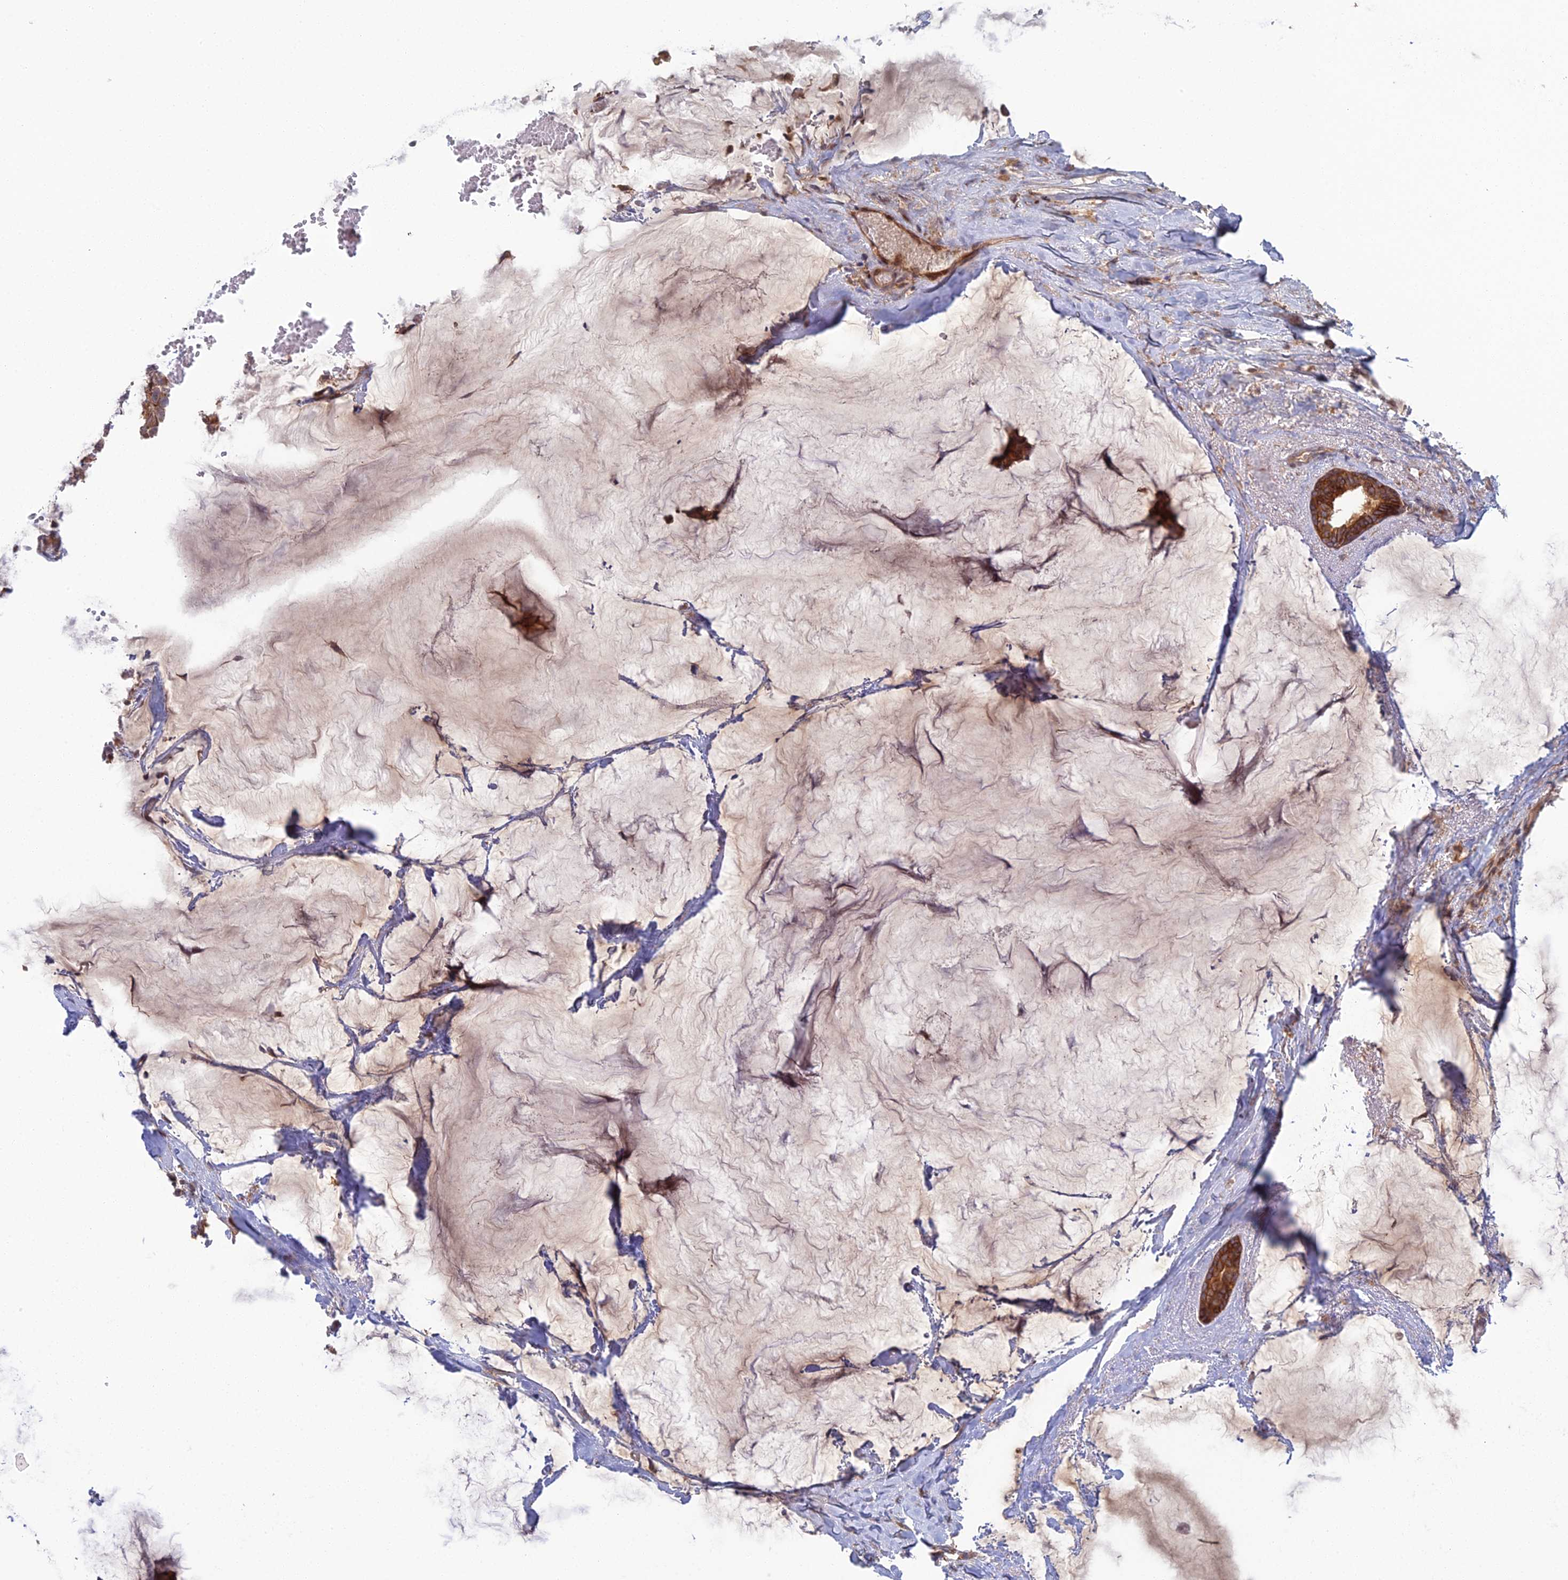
{"staining": {"intensity": "strong", "quantity": ">75%", "location": "cytoplasmic/membranous"}, "tissue": "breast cancer", "cell_type": "Tumor cells", "image_type": "cancer", "snomed": [{"axis": "morphology", "description": "Duct carcinoma"}, {"axis": "topography", "description": "Breast"}], "caption": "Immunohistochemical staining of human breast cancer shows strong cytoplasmic/membranous protein positivity in approximately >75% of tumor cells. The protein is stained brown, and the nuclei are stained in blue (DAB IHC with brightfield microscopy, high magnification).", "gene": "ABHD1", "patient": {"sex": "female", "age": 93}}